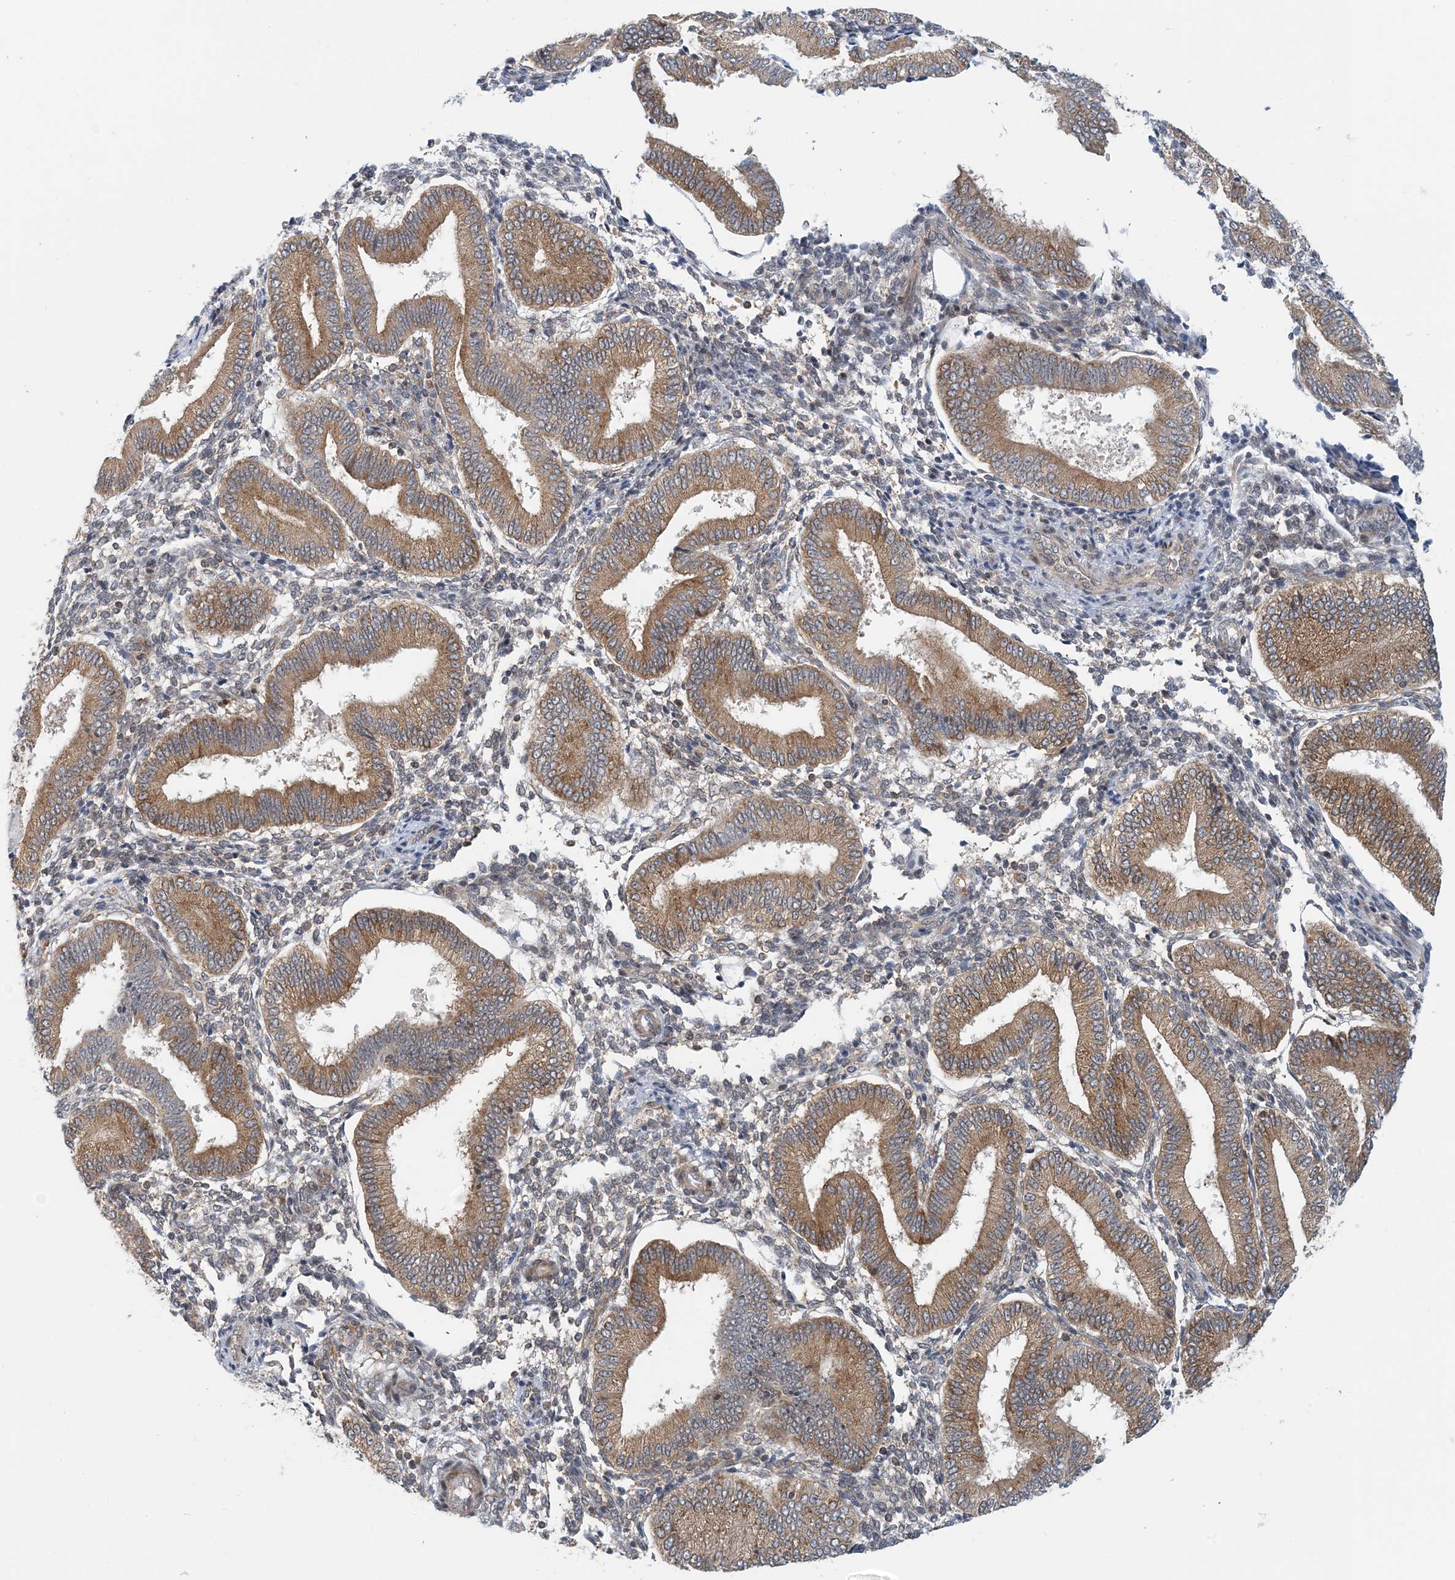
{"staining": {"intensity": "negative", "quantity": "none", "location": "none"}, "tissue": "endometrium", "cell_type": "Cells in endometrial stroma", "image_type": "normal", "snomed": [{"axis": "morphology", "description": "Normal tissue, NOS"}, {"axis": "topography", "description": "Endometrium"}], "caption": "The immunohistochemistry photomicrograph has no significant positivity in cells in endometrial stroma of endometrium.", "gene": "ATP13A2", "patient": {"sex": "female", "age": 39}}